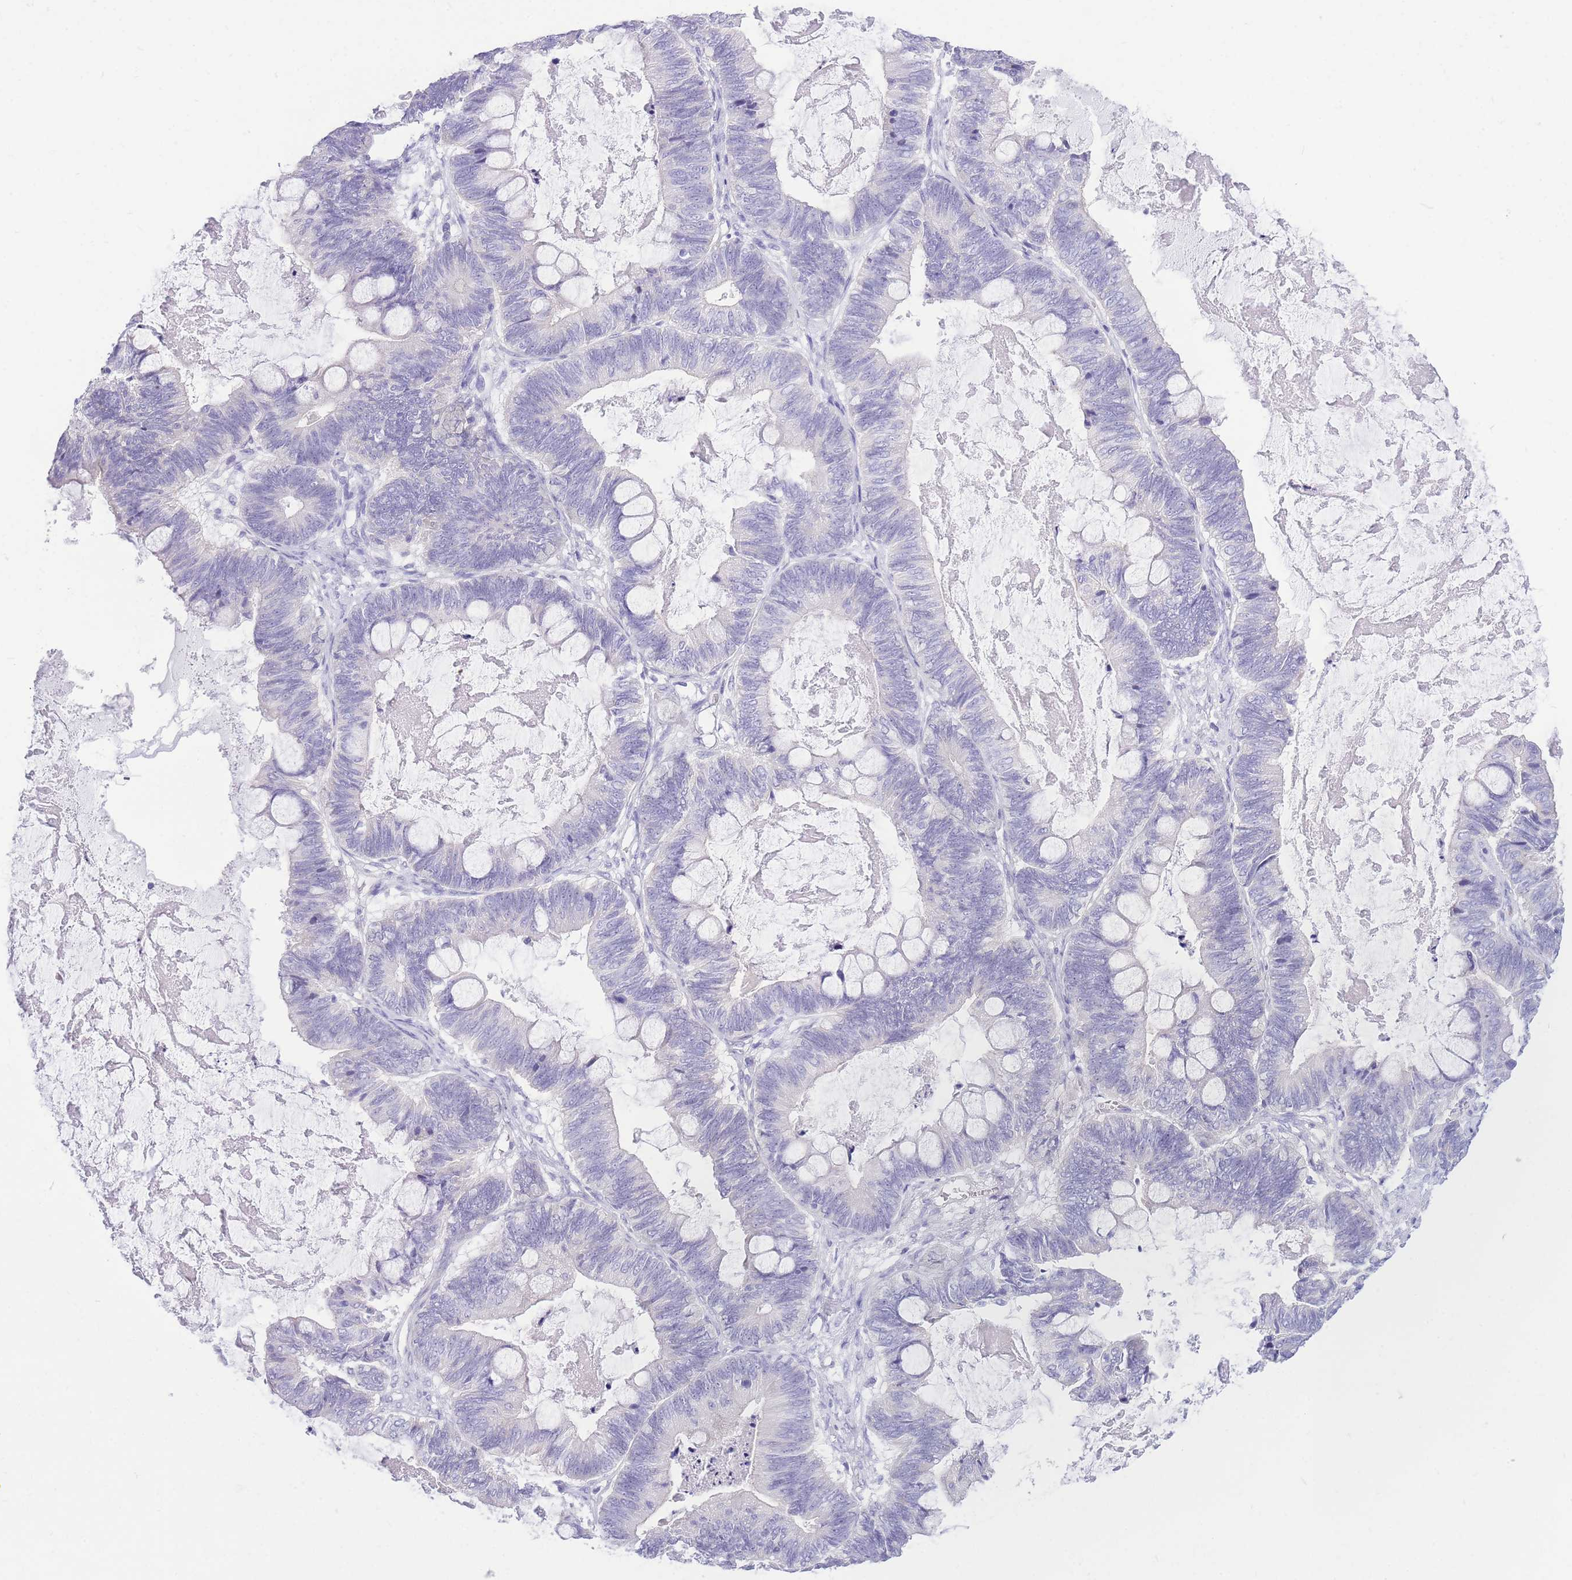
{"staining": {"intensity": "negative", "quantity": "none", "location": "none"}, "tissue": "ovarian cancer", "cell_type": "Tumor cells", "image_type": "cancer", "snomed": [{"axis": "morphology", "description": "Cystadenocarcinoma, mucinous, NOS"}, {"axis": "topography", "description": "Ovary"}], "caption": "Immunohistochemistry (IHC) micrograph of neoplastic tissue: human ovarian mucinous cystadenocarcinoma stained with DAB displays no significant protein expression in tumor cells.", "gene": "ZNF311", "patient": {"sex": "female", "age": 61}}